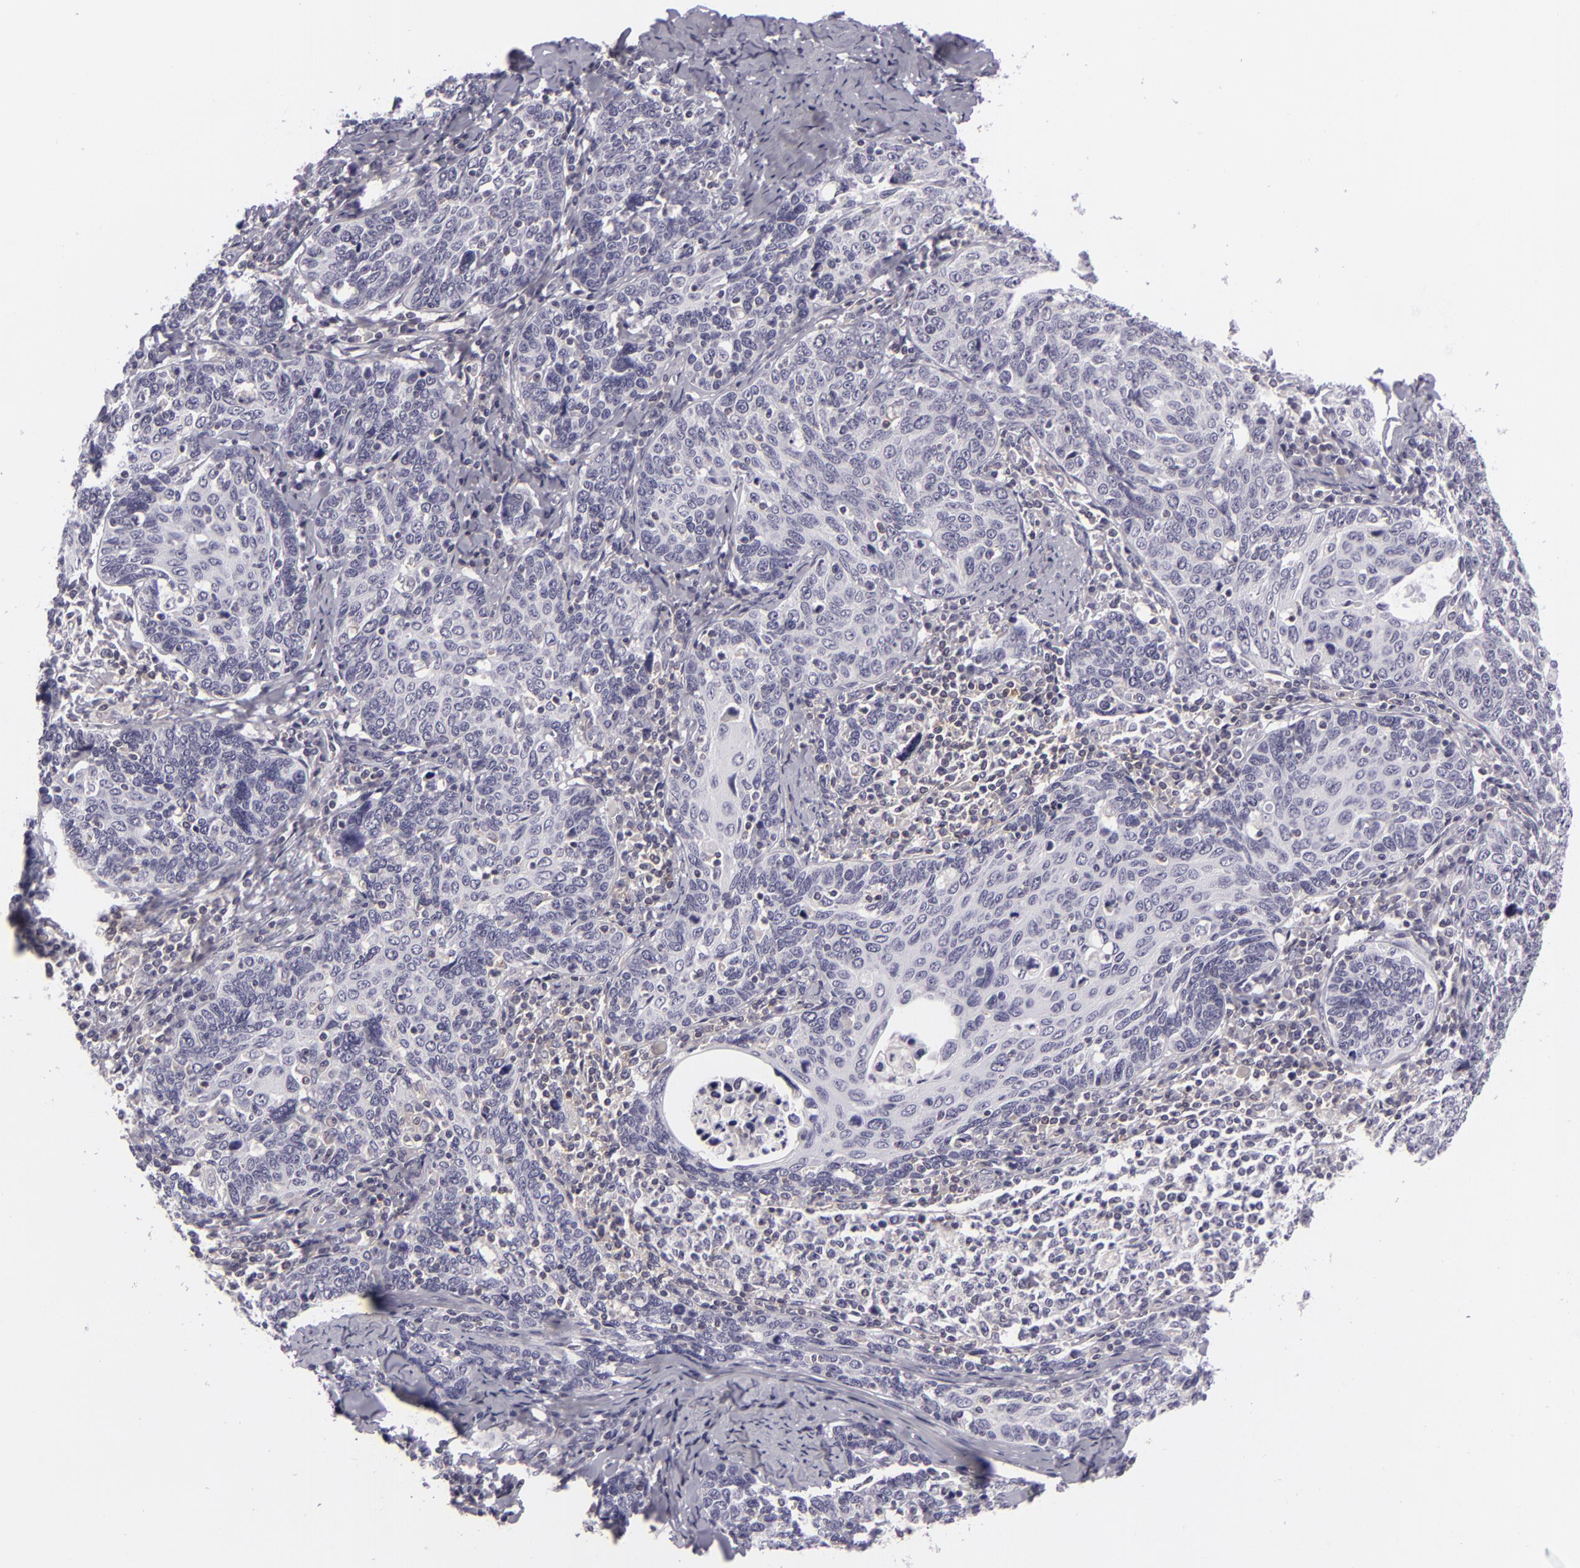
{"staining": {"intensity": "negative", "quantity": "none", "location": "none"}, "tissue": "cervical cancer", "cell_type": "Tumor cells", "image_type": "cancer", "snomed": [{"axis": "morphology", "description": "Squamous cell carcinoma, NOS"}, {"axis": "topography", "description": "Cervix"}], "caption": "Human cervical cancer (squamous cell carcinoma) stained for a protein using immunohistochemistry displays no staining in tumor cells.", "gene": "KCNAB2", "patient": {"sex": "female", "age": 41}}